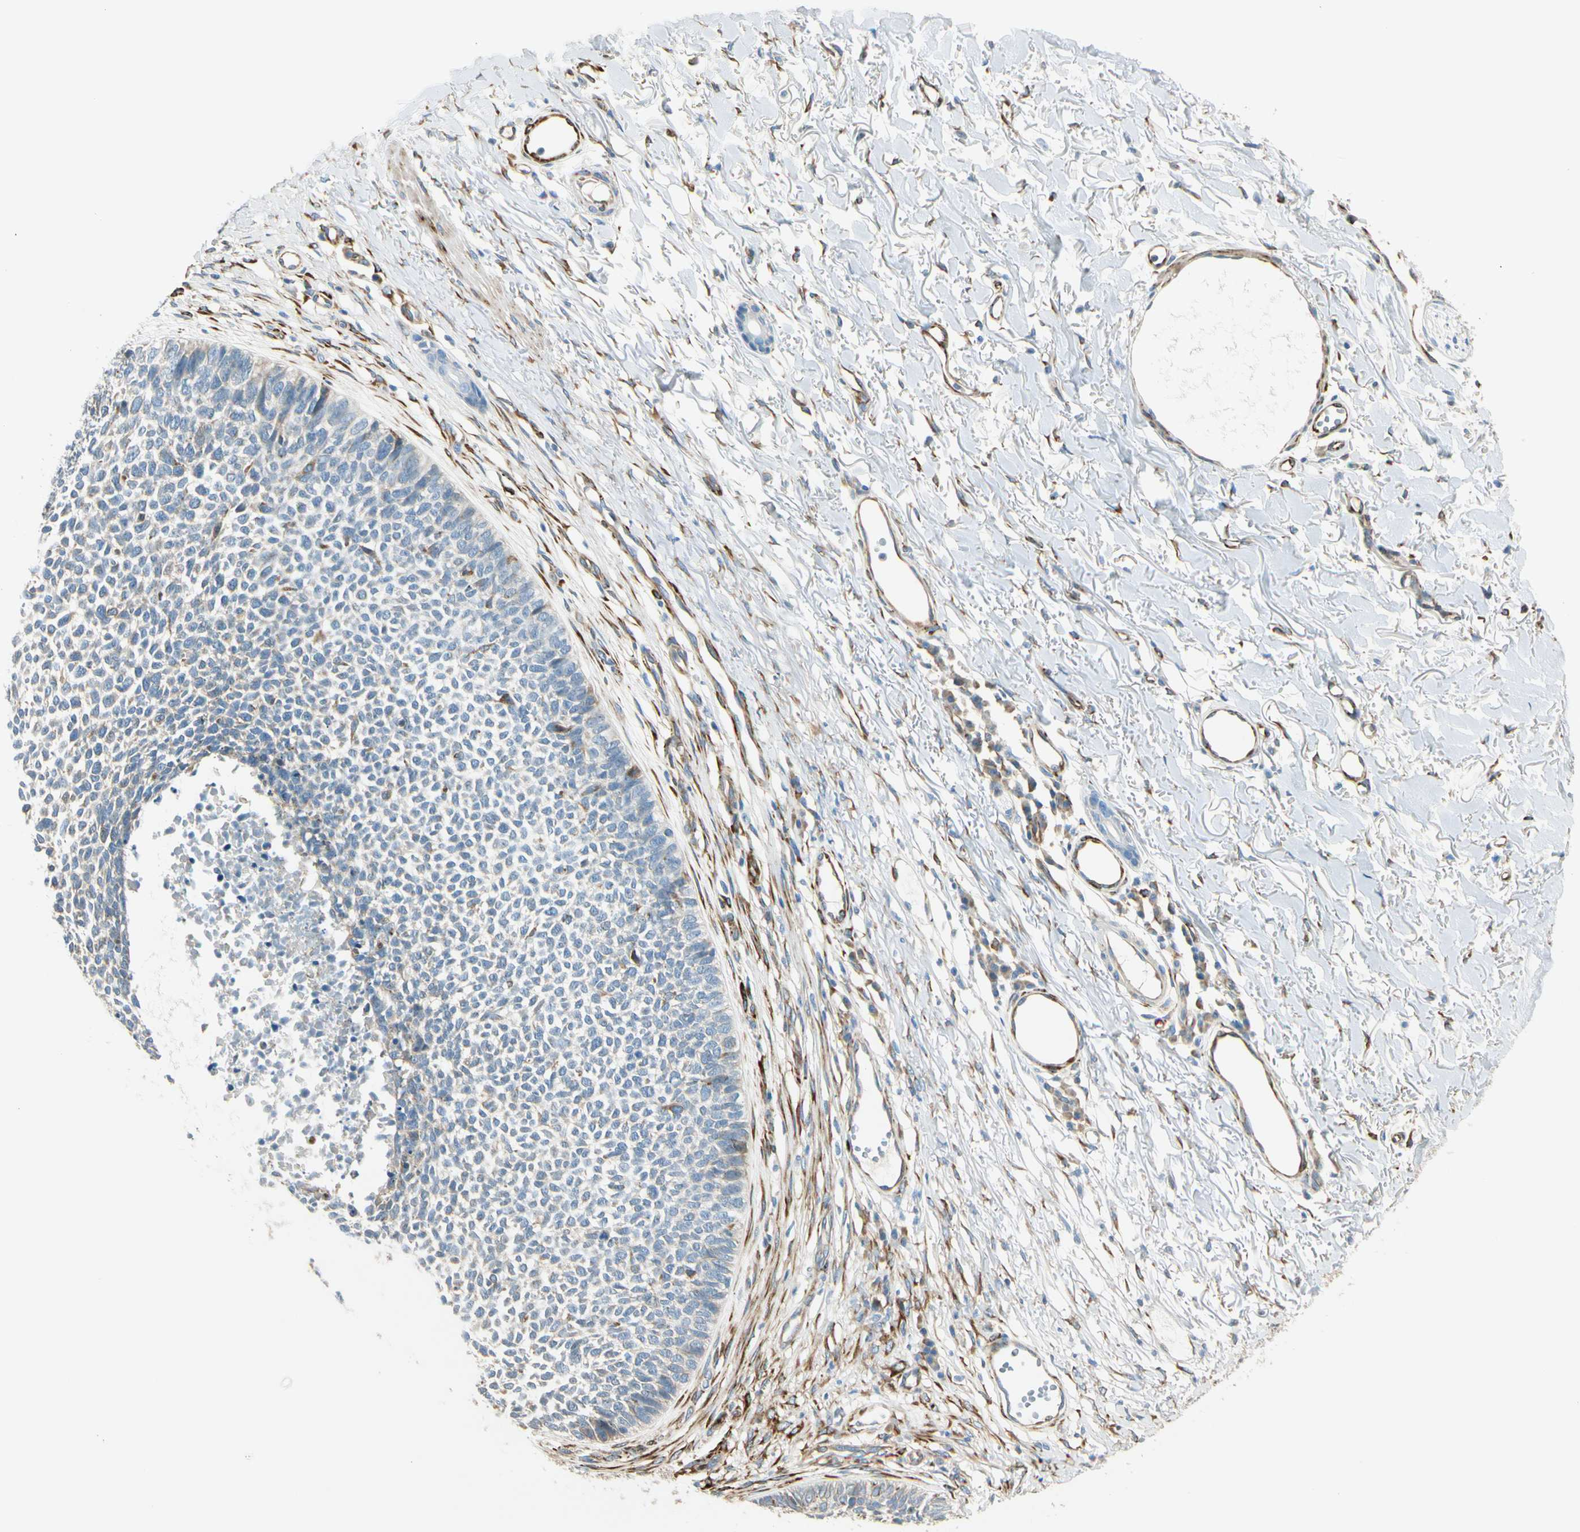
{"staining": {"intensity": "weak", "quantity": "<25%", "location": "cytoplasmic/membranous"}, "tissue": "skin cancer", "cell_type": "Tumor cells", "image_type": "cancer", "snomed": [{"axis": "morphology", "description": "Basal cell carcinoma"}, {"axis": "topography", "description": "Skin"}], "caption": "Tumor cells are negative for protein expression in human skin cancer.", "gene": "FKBP7", "patient": {"sex": "female", "age": 84}}